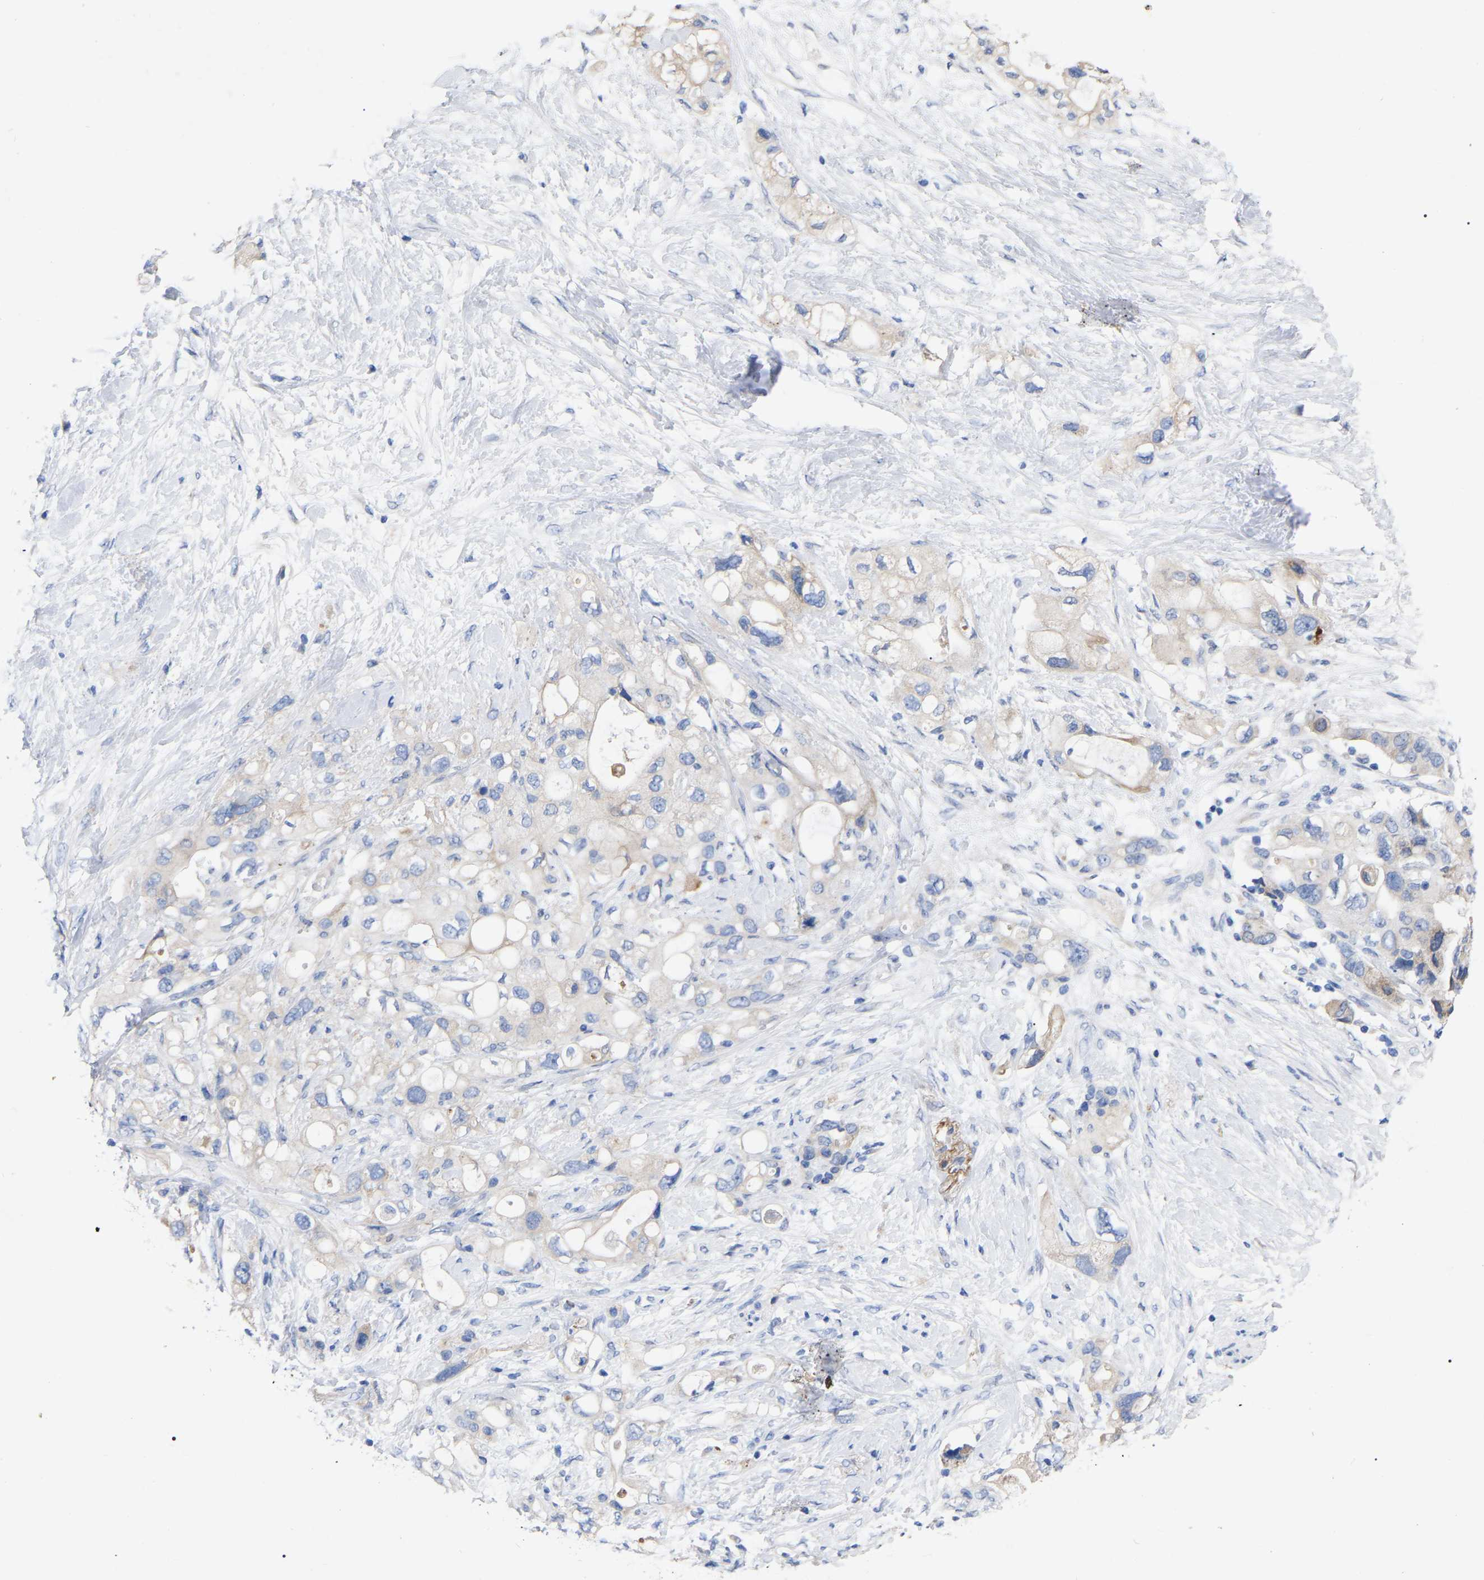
{"staining": {"intensity": "weak", "quantity": "<25%", "location": "cytoplasmic/membranous"}, "tissue": "pancreatic cancer", "cell_type": "Tumor cells", "image_type": "cancer", "snomed": [{"axis": "morphology", "description": "Adenocarcinoma, NOS"}, {"axis": "topography", "description": "Pancreas"}], "caption": "Tumor cells are negative for protein expression in human adenocarcinoma (pancreatic). The staining is performed using DAB brown chromogen with nuclei counter-stained in using hematoxylin.", "gene": "STRIP2", "patient": {"sex": "female", "age": 56}}